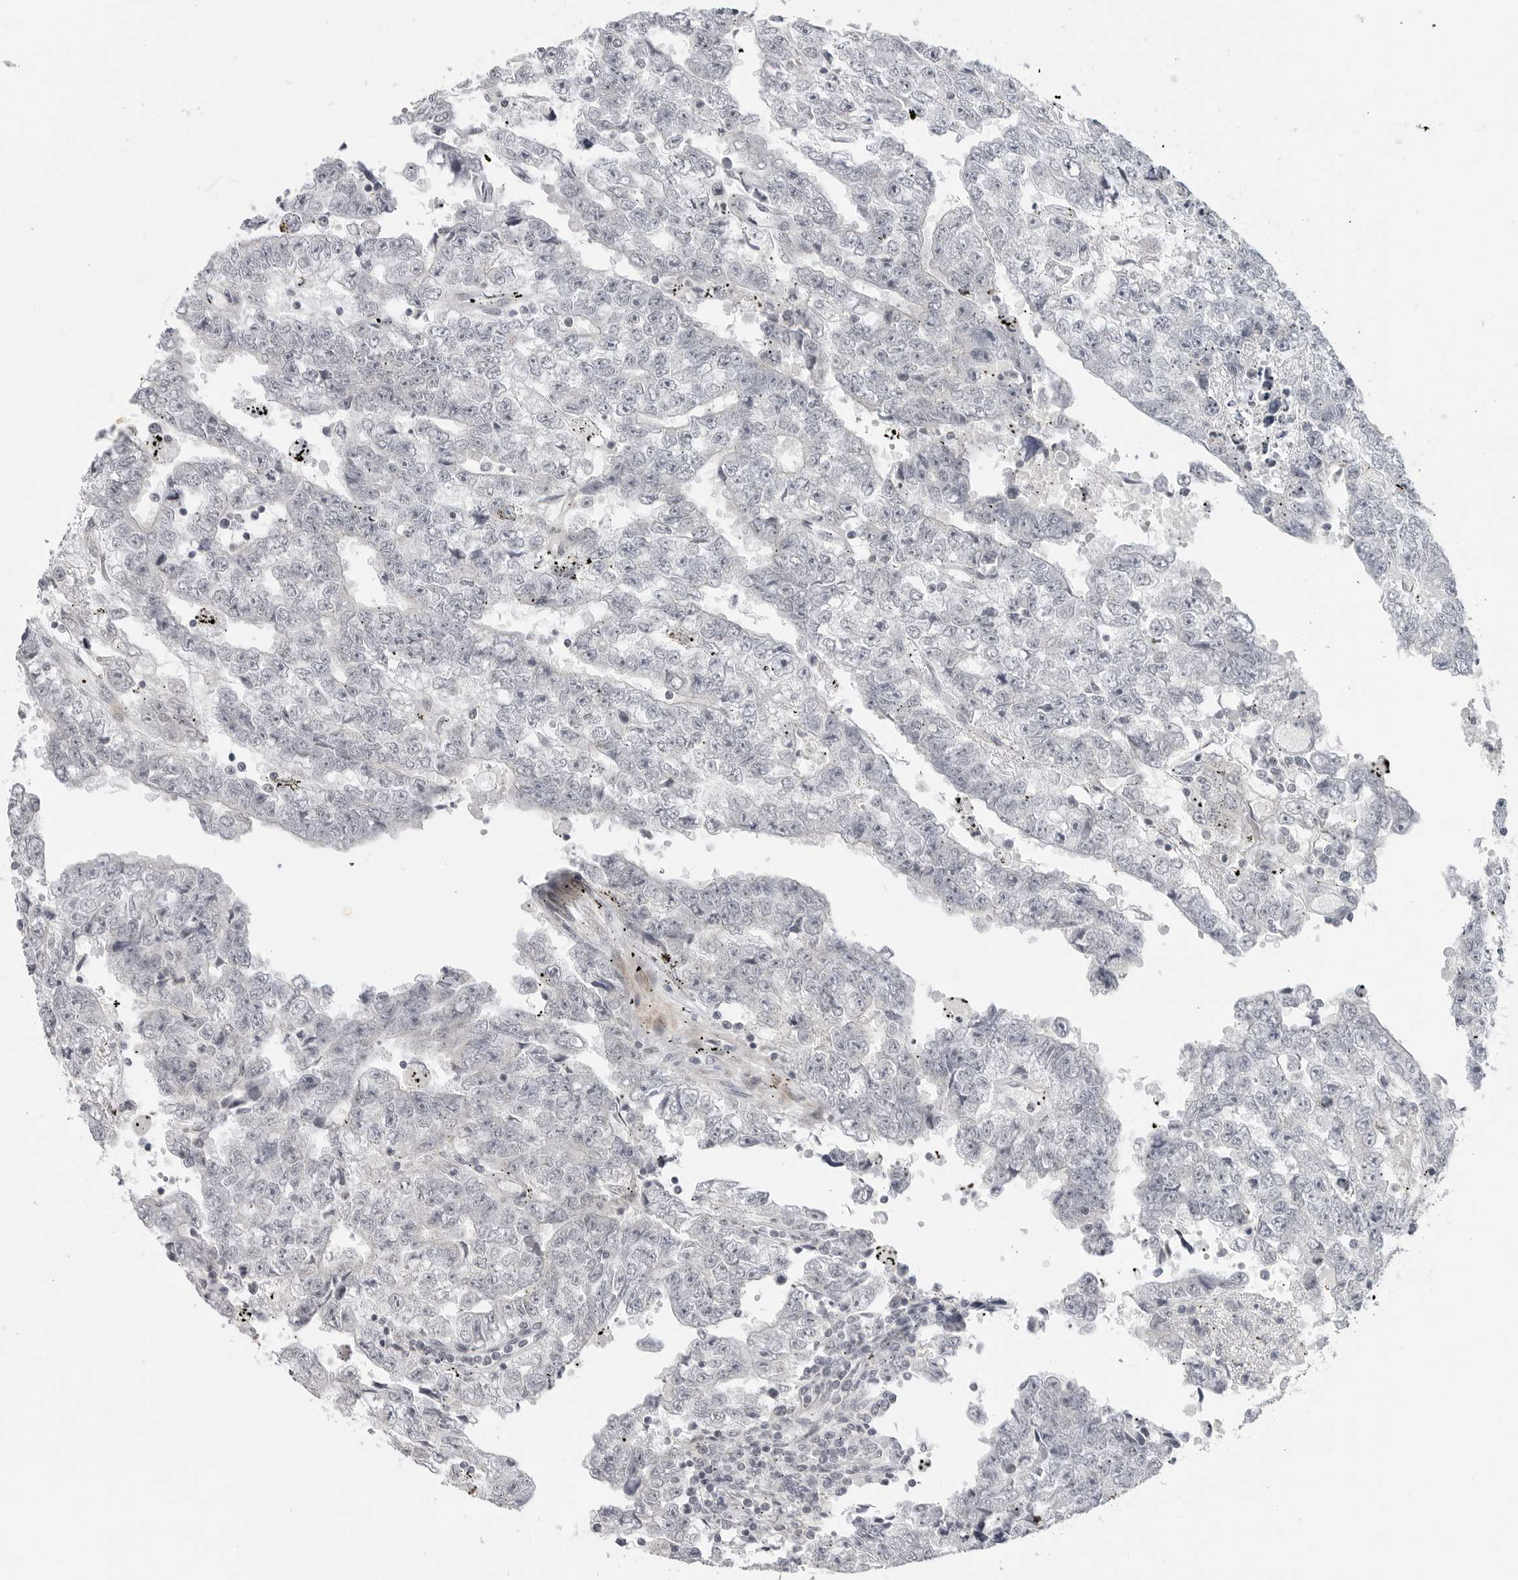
{"staining": {"intensity": "negative", "quantity": "none", "location": "none"}, "tissue": "testis cancer", "cell_type": "Tumor cells", "image_type": "cancer", "snomed": [{"axis": "morphology", "description": "Carcinoma, Embryonal, NOS"}, {"axis": "topography", "description": "Testis"}], "caption": "High power microscopy image of an immunohistochemistry (IHC) image of testis embryonal carcinoma, revealing no significant expression in tumor cells.", "gene": "ADAMTS5", "patient": {"sex": "male", "age": 25}}